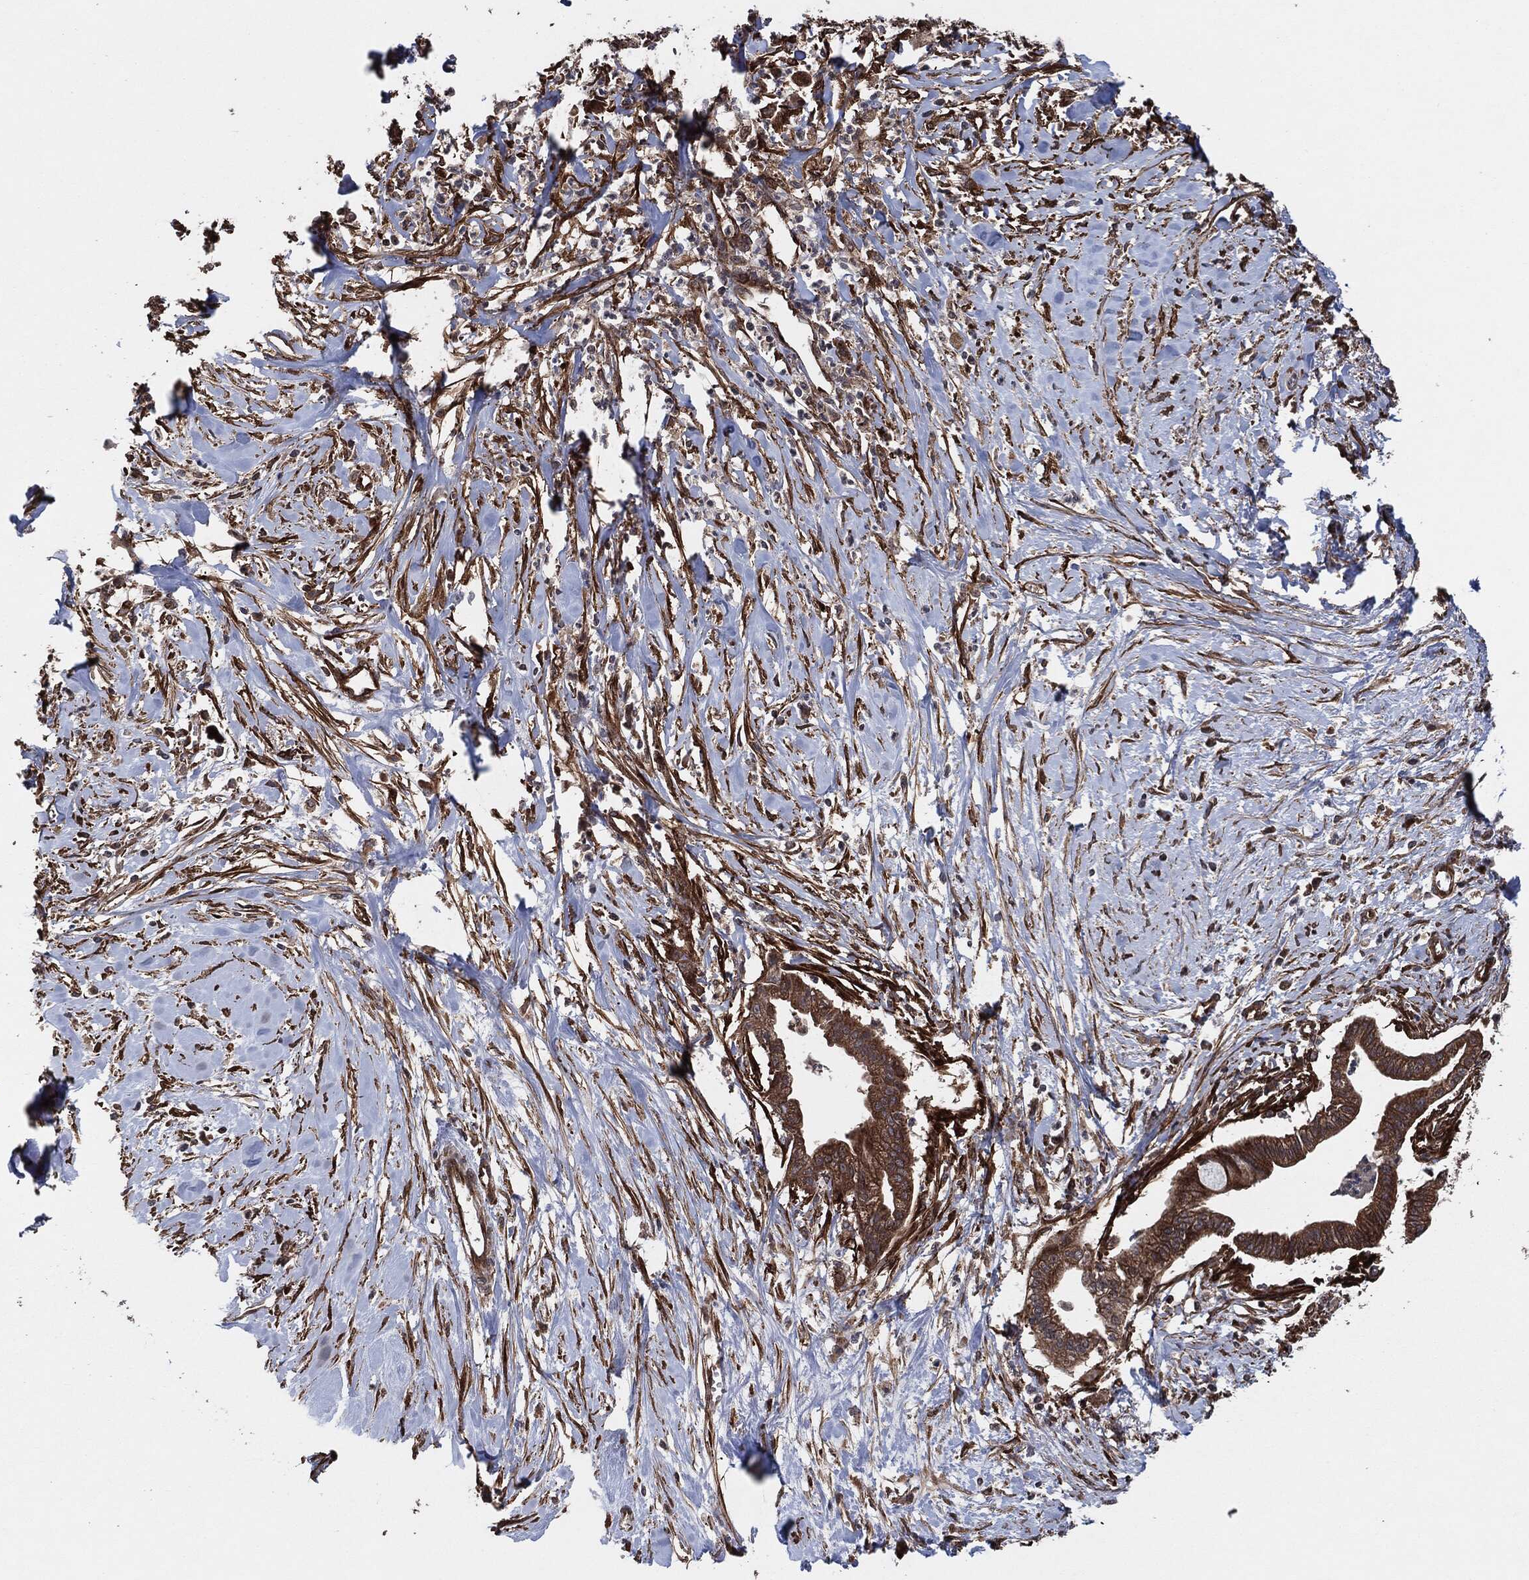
{"staining": {"intensity": "strong", "quantity": ">75%", "location": "cytoplasmic/membranous"}, "tissue": "pancreatic cancer", "cell_type": "Tumor cells", "image_type": "cancer", "snomed": [{"axis": "morphology", "description": "Normal tissue, NOS"}, {"axis": "morphology", "description": "Adenocarcinoma, NOS"}, {"axis": "topography", "description": "Pancreas"}], "caption": "Brown immunohistochemical staining in adenocarcinoma (pancreatic) shows strong cytoplasmic/membranous positivity in about >75% of tumor cells.", "gene": "BCAR1", "patient": {"sex": "female", "age": 58}}